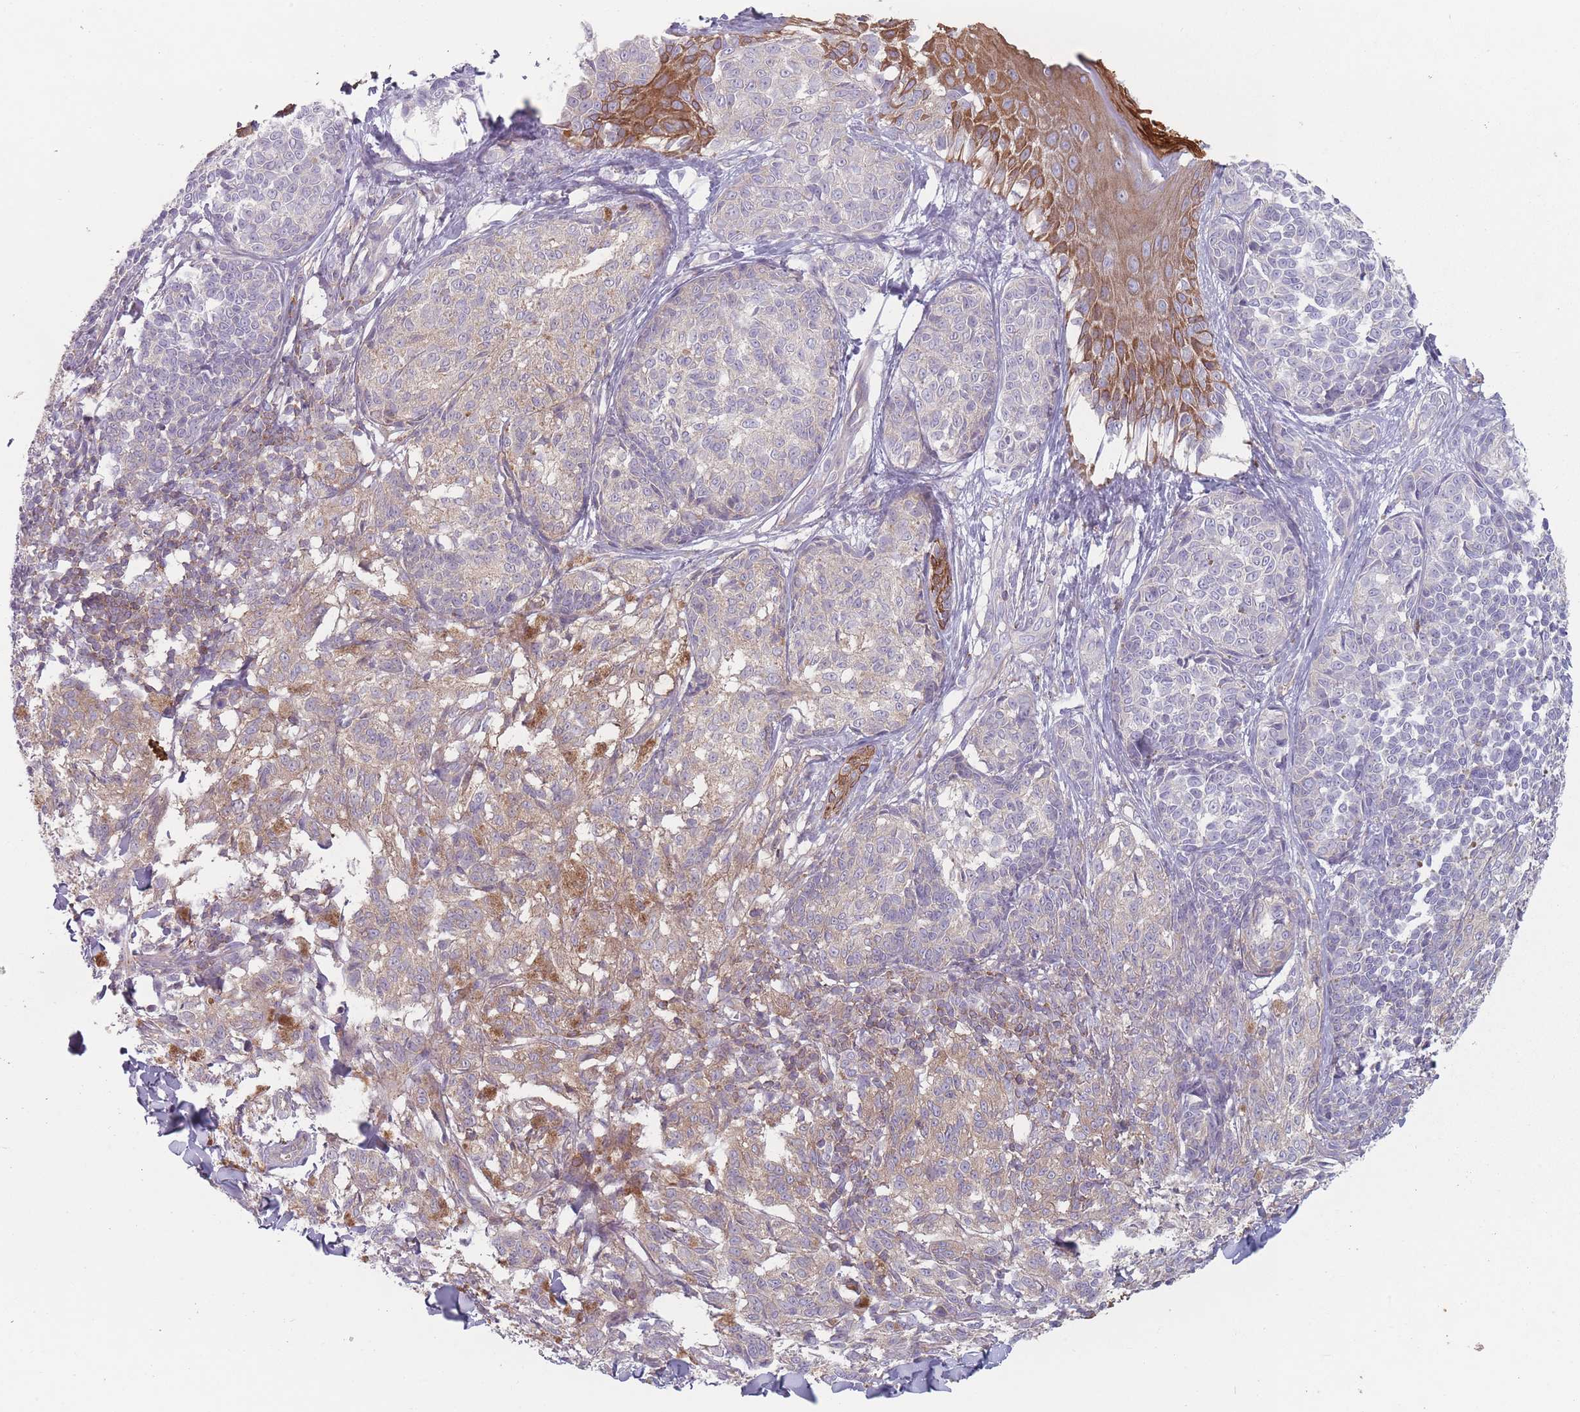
{"staining": {"intensity": "weak", "quantity": "<25%", "location": "cytoplasmic/membranous"}, "tissue": "melanoma", "cell_type": "Tumor cells", "image_type": "cancer", "snomed": [{"axis": "morphology", "description": "Malignant melanoma, NOS"}, {"axis": "topography", "description": "Skin of upper extremity"}], "caption": "Immunohistochemistry (IHC) of melanoma displays no staining in tumor cells. (DAB immunohistochemistry (IHC), high magnification).", "gene": "HSBP1L1", "patient": {"sex": "male", "age": 40}}